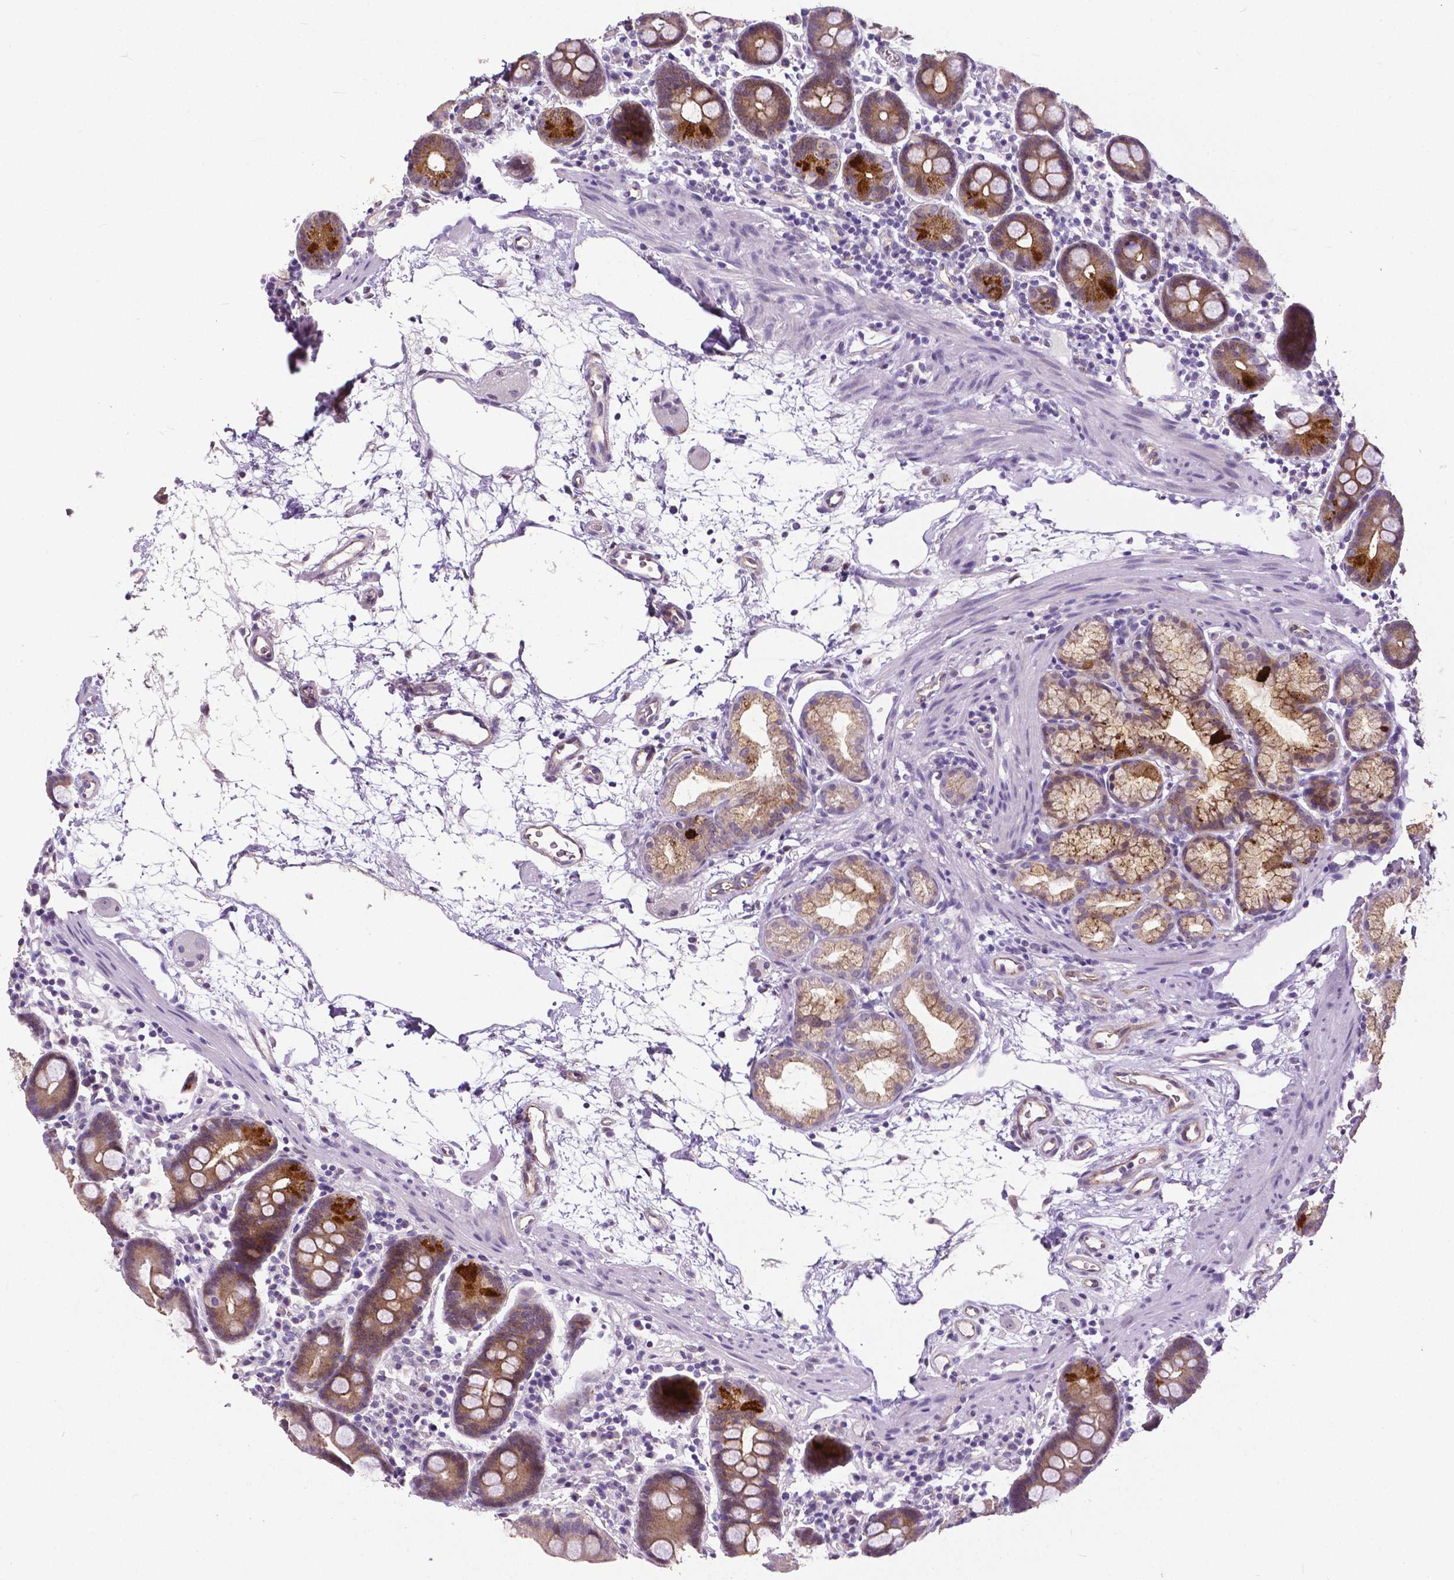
{"staining": {"intensity": "strong", "quantity": "25%-75%", "location": "cytoplasmic/membranous"}, "tissue": "duodenum", "cell_type": "Glandular cells", "image_type": "normal", "snomed": [{"axis": "morphology", "description": "Normal tissue, NOS"}, {"axis": "topography", "description": "Pancreas"}, {"axis": "topography", "description": "Duodenum"}], "caption": "Human duodenum stained with a protein marker demonstrates strong staining in glandular cells.", "gene": "OCLN", "patient": {"sex": "male", "age": 59}}